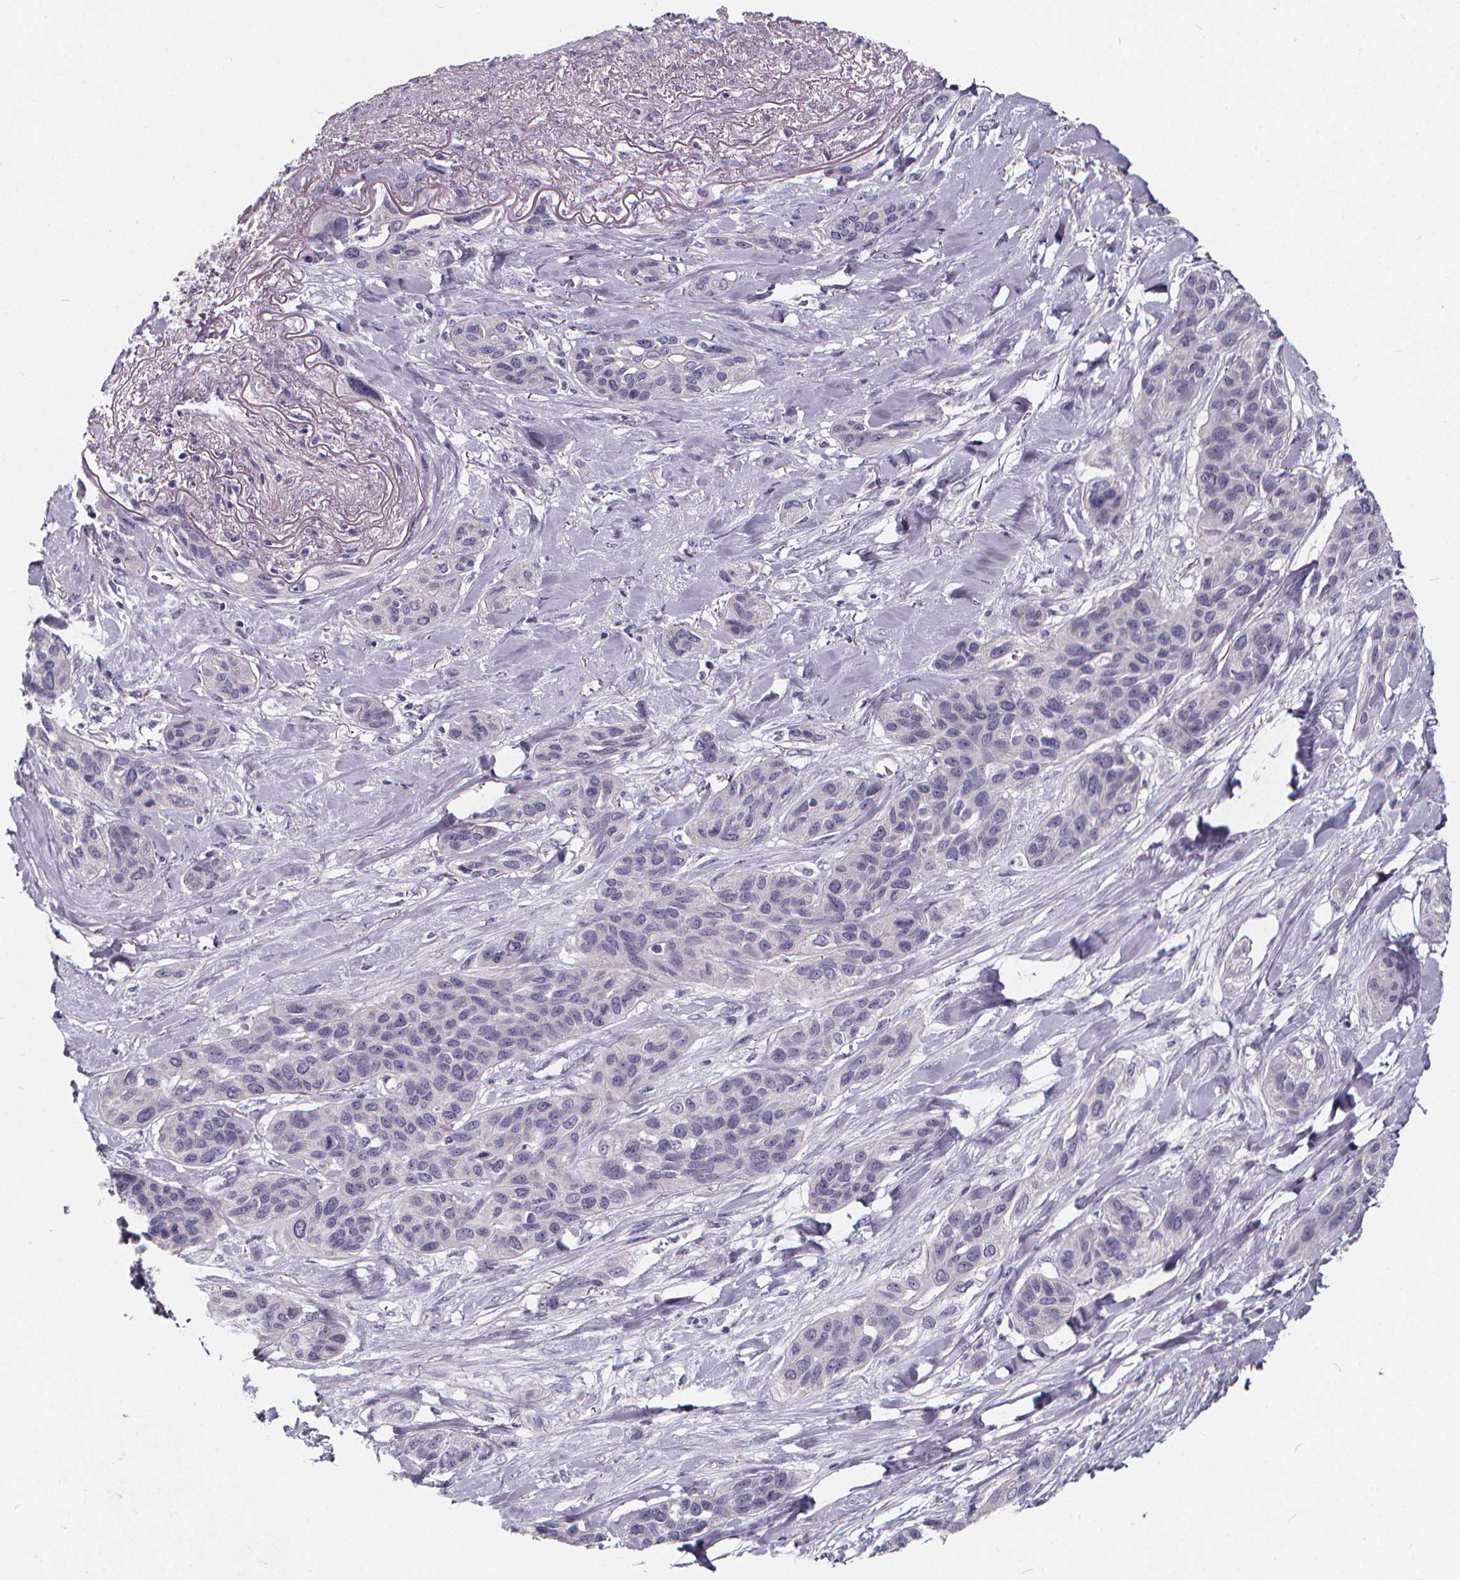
{"staining": {"intensity": "negative", "quantity": "none", "location": "none"}, "tissue": "lung cancer", "cell_type": "Tumor cells", "image_type": "cancer", "snomed": [{"axis": "morphology", "description": "Squamous cell carcinoma, NOS"}, {"axis": "topography", "description": "Lung"}], "caption": "Tumor cells are negative for brown protein staining in lung cancer. (Immunohistochemistry (ihc), brightfield microscopy, high magnification).", "gene": "SPEF2", "patient": {"sex": "female", "age": 70}}